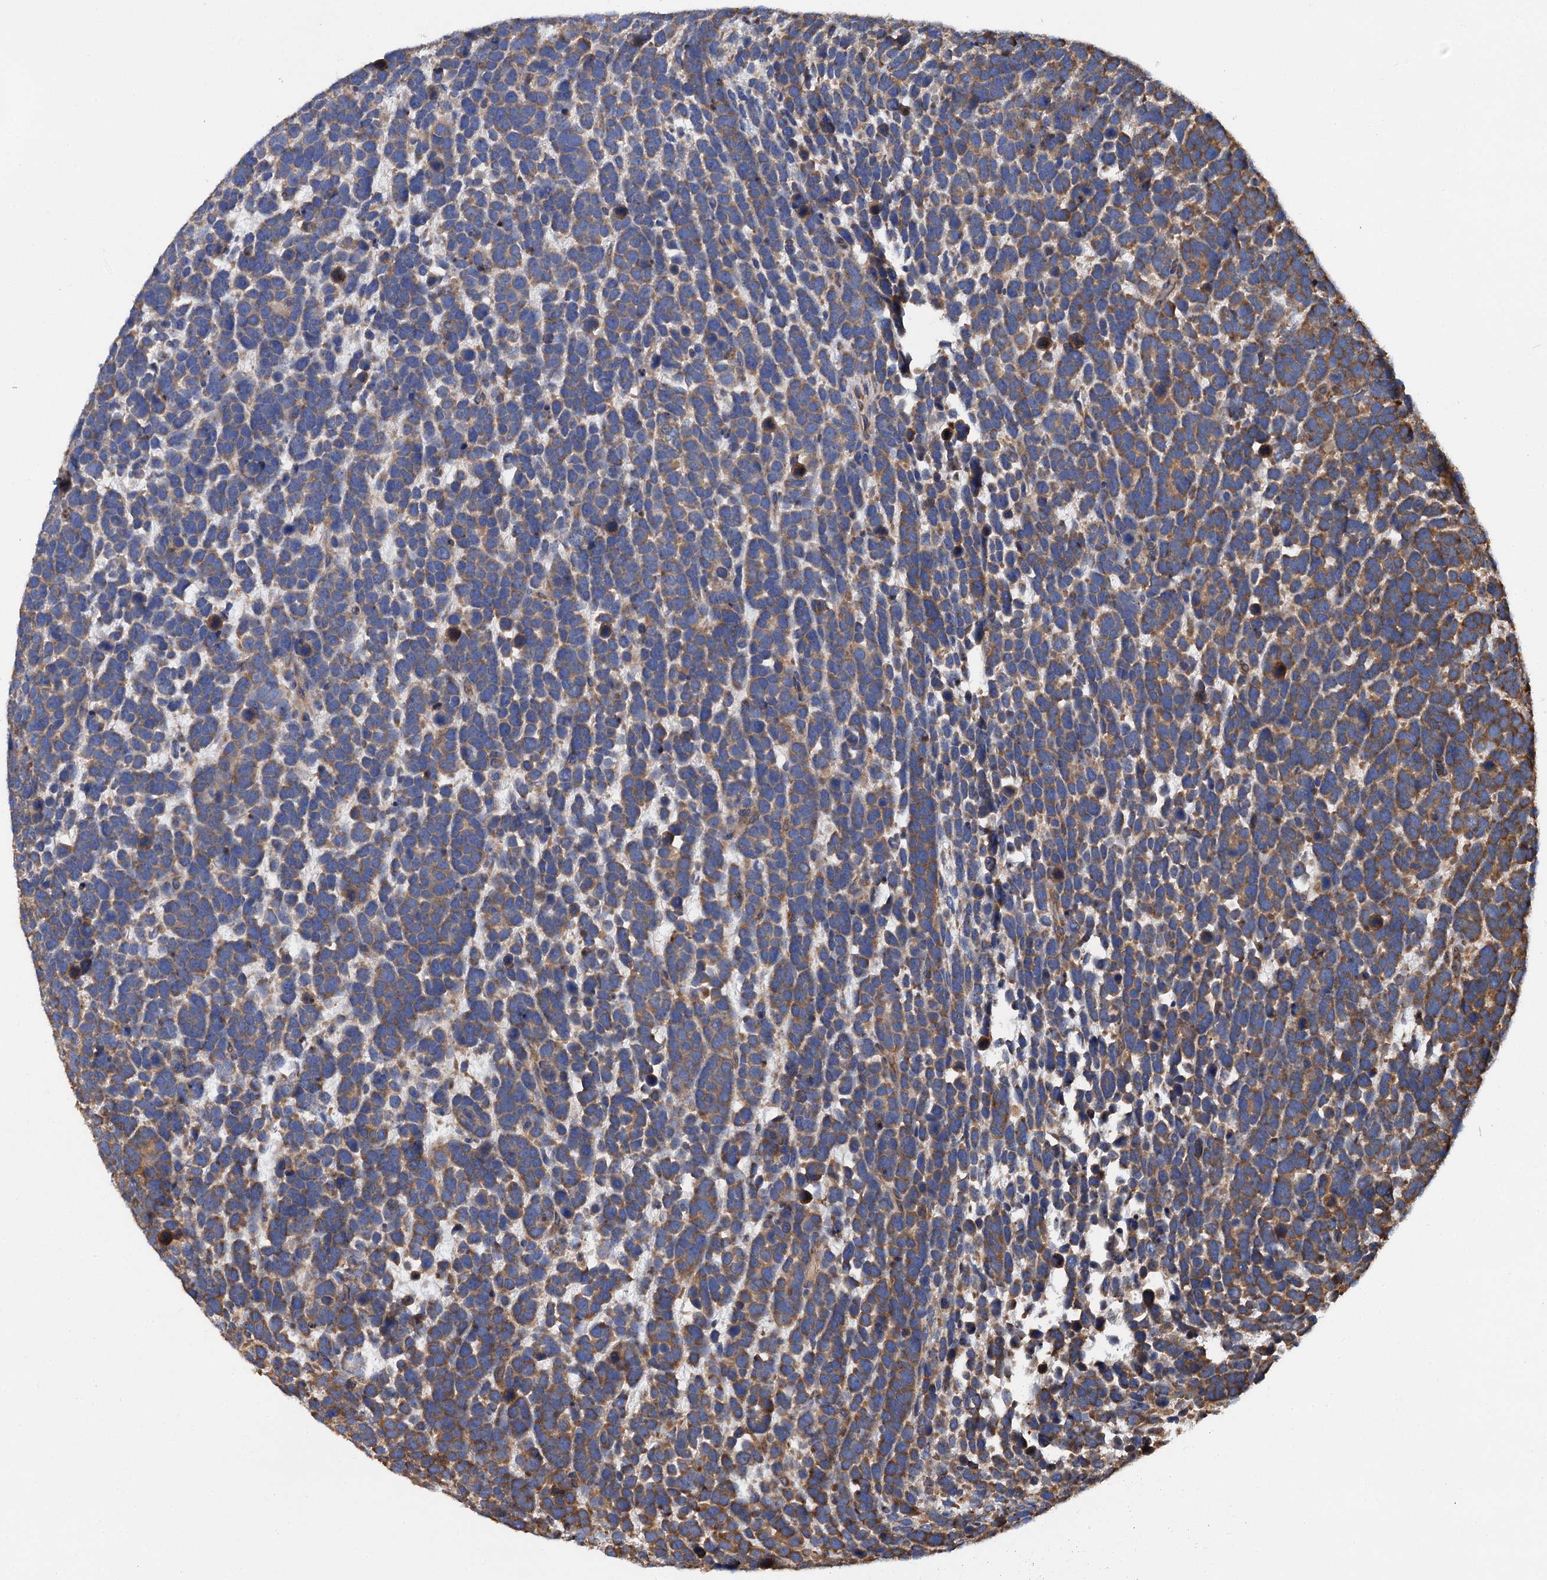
{"staining": {"intensity": "moderate", "quantity": ">75%", "location": "cytoplasmic/membranous"}, "tissue": "urothelial cancer", "cell_type": "Tumor cells", "image_type": "cancer", "snomed": [{"axis": "morphology", "description": "Urothelial carcinoma, High grade"}, {"axis": "topography", "description": "Urinary bladder"}], "caption": "Moderate cytoplasmic/membranous positivity for a protein is seen in about >75% of tumor cells of urothelial cancer using IHC.", "gene": "LINS1", "patient": {"sex": "female", "age": 82}}